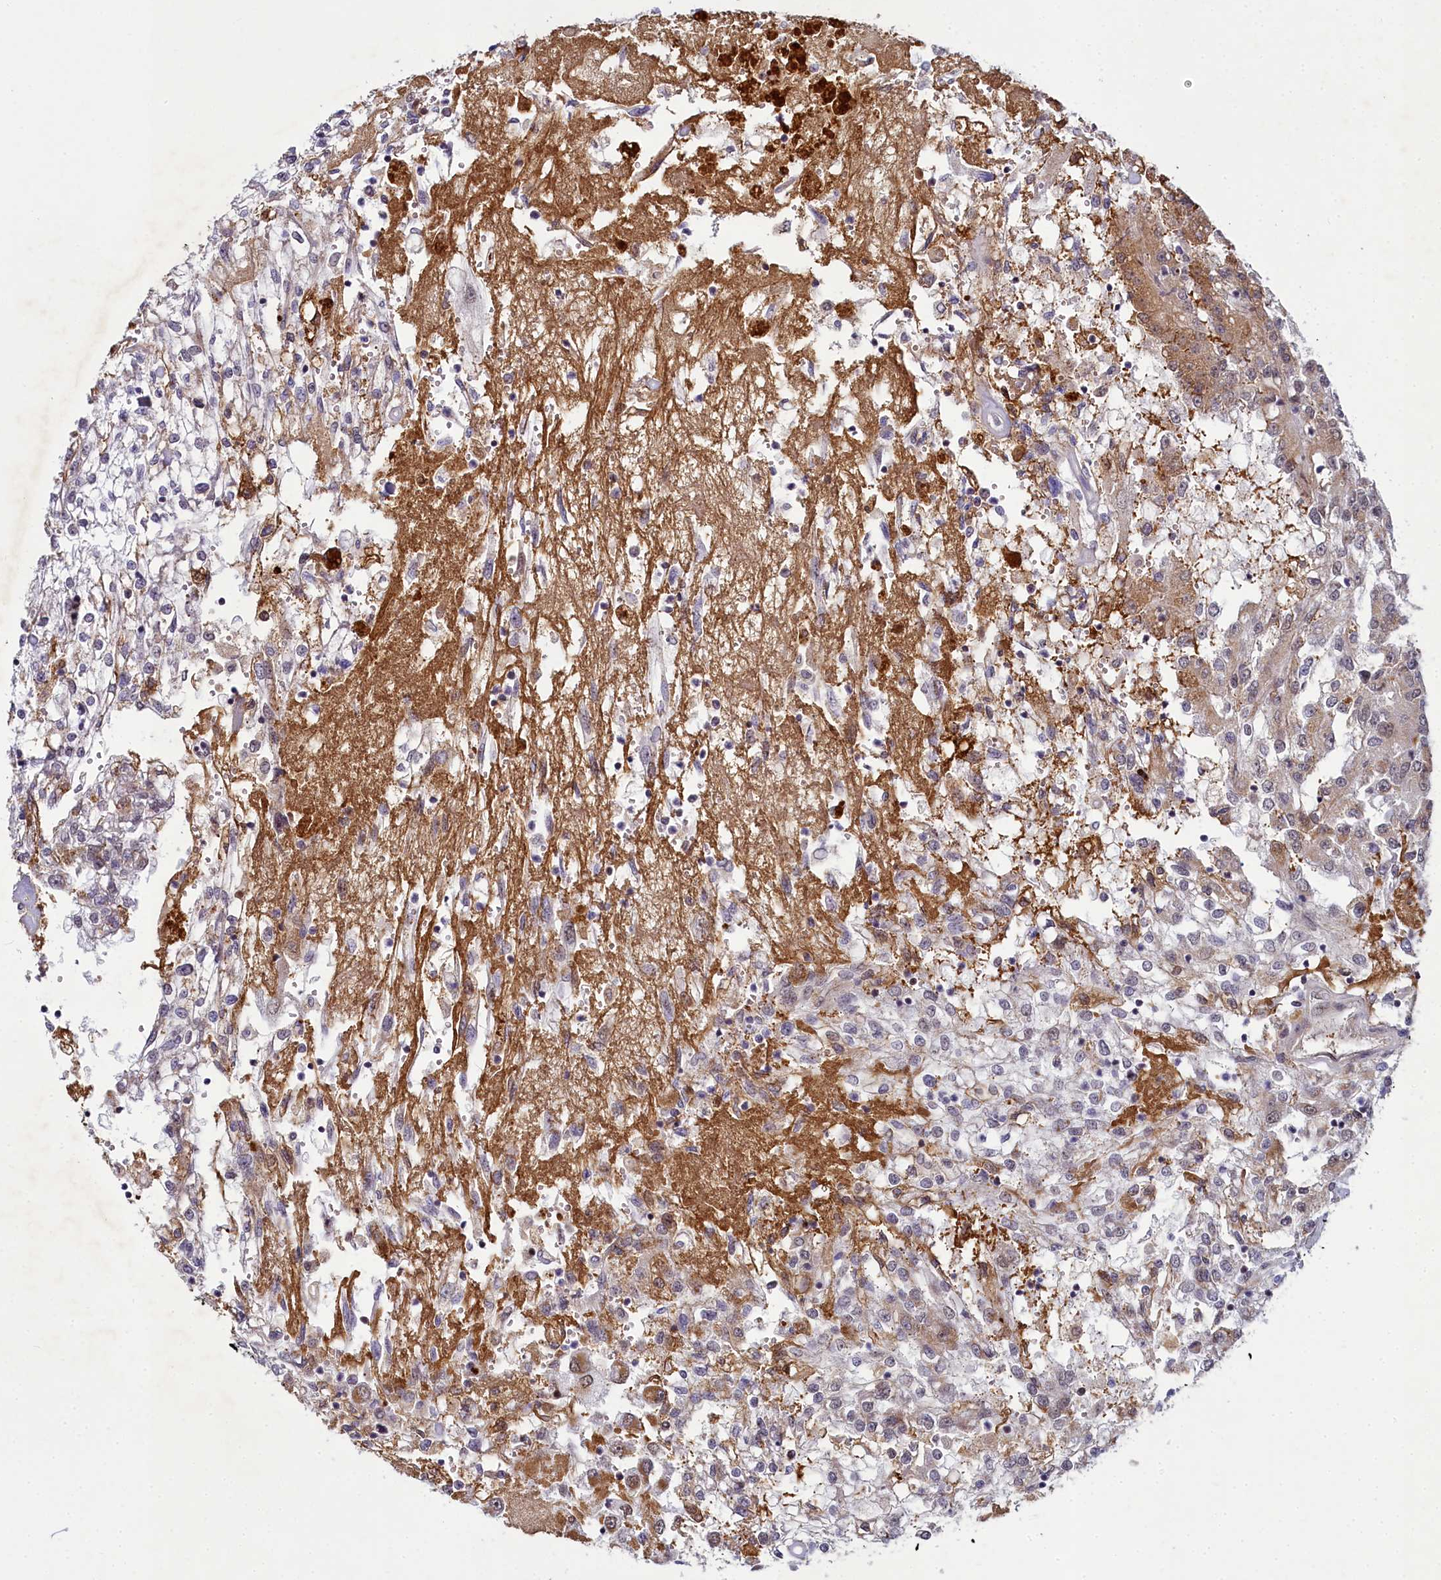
{"staining": {"intensity": "weak", "quantity": "<25%", "location": "cytoplasmic/membranous"}, "tissue": "renal cancer", "cell_type": "Tumor cells", "image_type": "cancer", "snomed": [{"axis": "morphology", "description": "Adenocarcinoma, NOS"}, {"axis": "topography", "description": "Kidney"}], "caption": "This is a photomicrograph of IHC staining of renal cancer (adenocarcinoma), which shows no positivity in tumor cells. The staining is performed using DAB (3,3'-diaminobenzidine) brown chromogen with nuclei counter-stained in using hematoxylin.", "gene": "PPHLN1", "patient": {"sex": "female", "age": 52}}